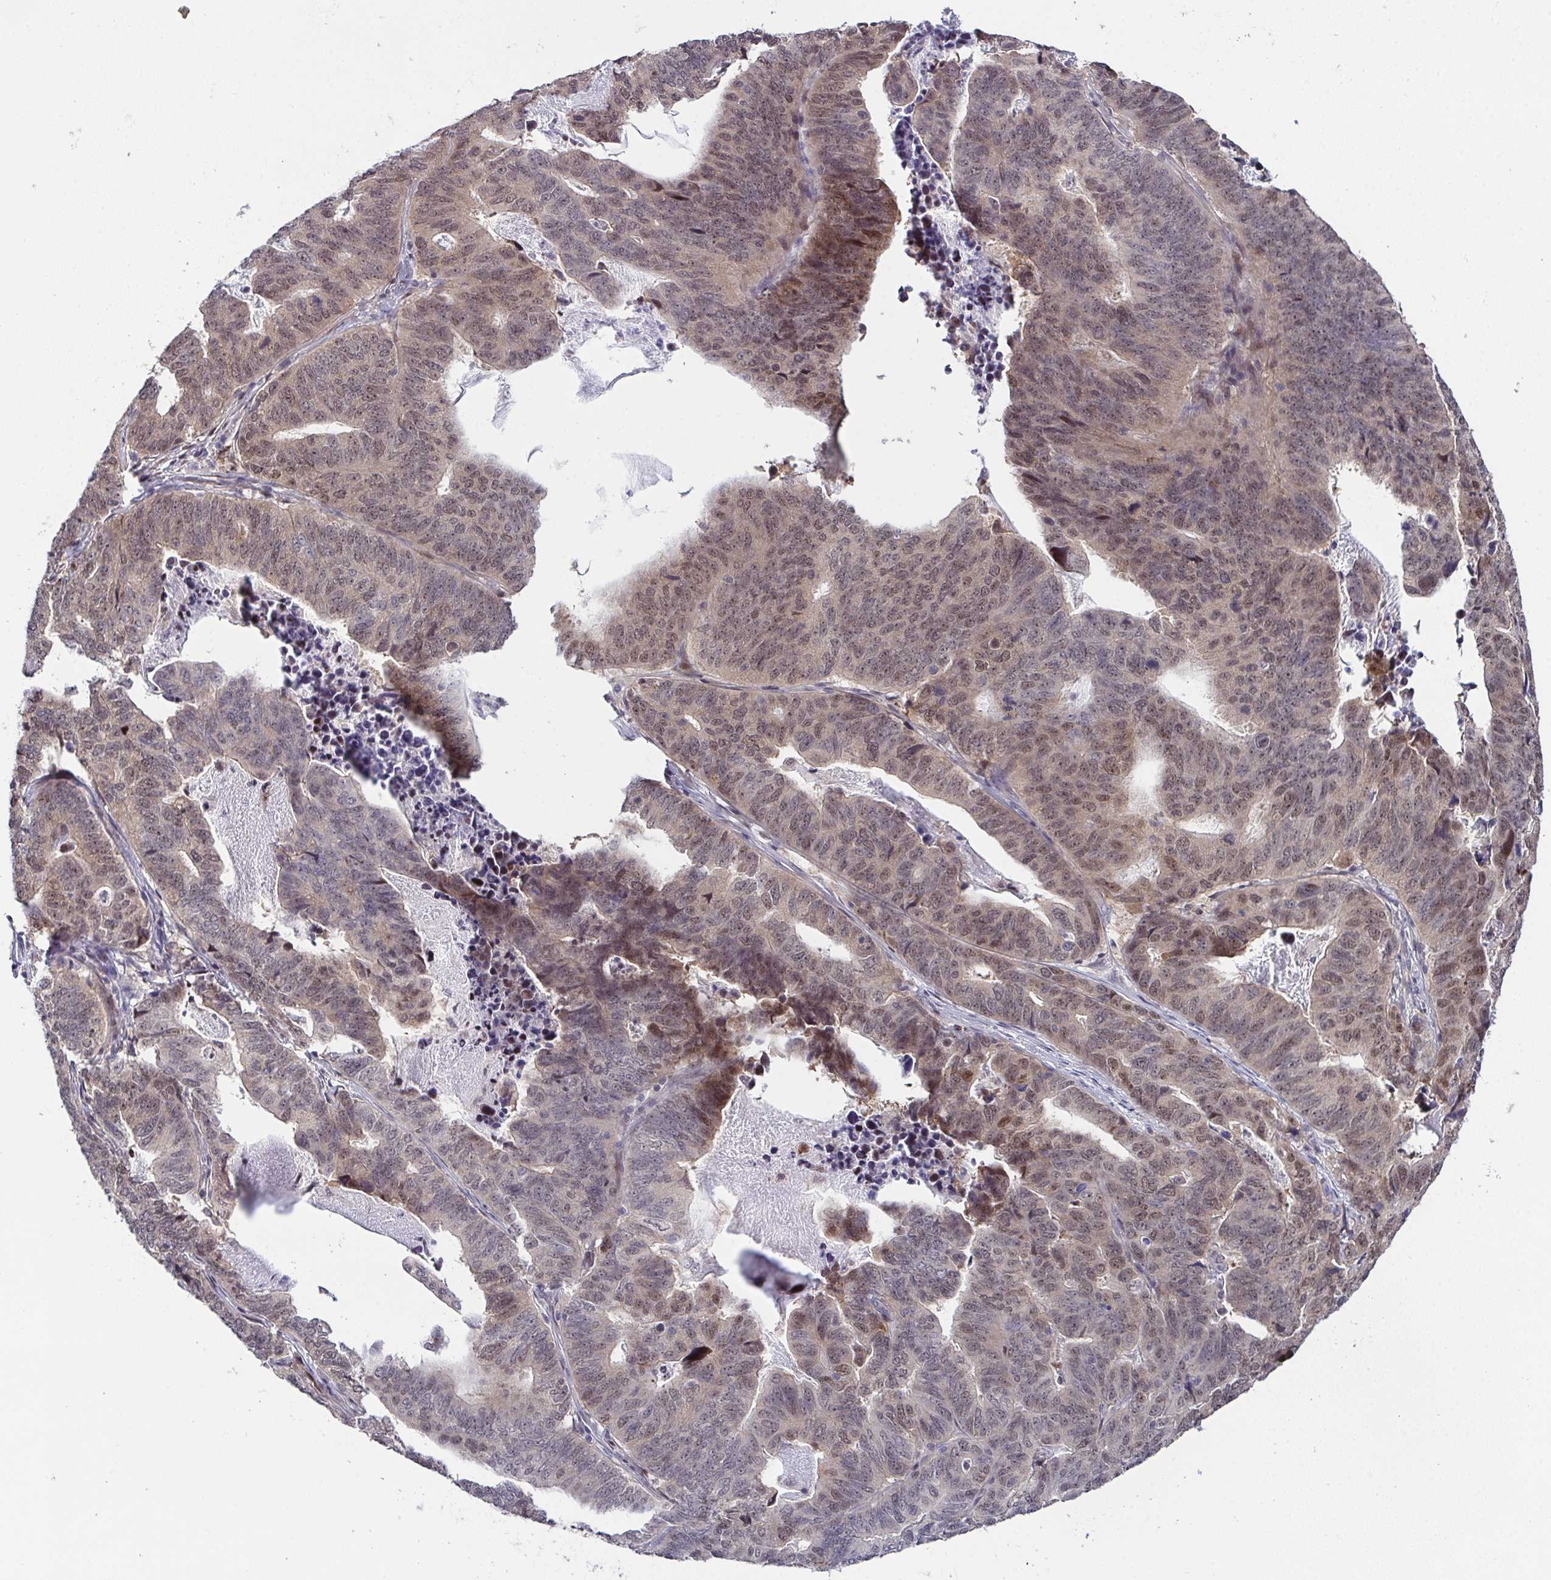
{"staining": {"intensity": "moderate", "quantity": "25%-75%", "location": "nuclear"}, "tissue": "stomach cancer", "cell_type": "Tumor cells", "image_type": "cancer", "snomed": [{"axis": "morphology", "description": "Adenocarcinoma, NOS"}, {"axis": "topography", "description": "Stomach, upper"}], "caption": "The image demonstrates staining of adenocarcinoma (stomach), revealing moderate nuclear protein staining (brown color) within tumor cells. (DAB = brown stain, brightfield microscopy at high magnification).", "gene": "DNAJB1", "patient": {"sex": "female", "age": 67}}